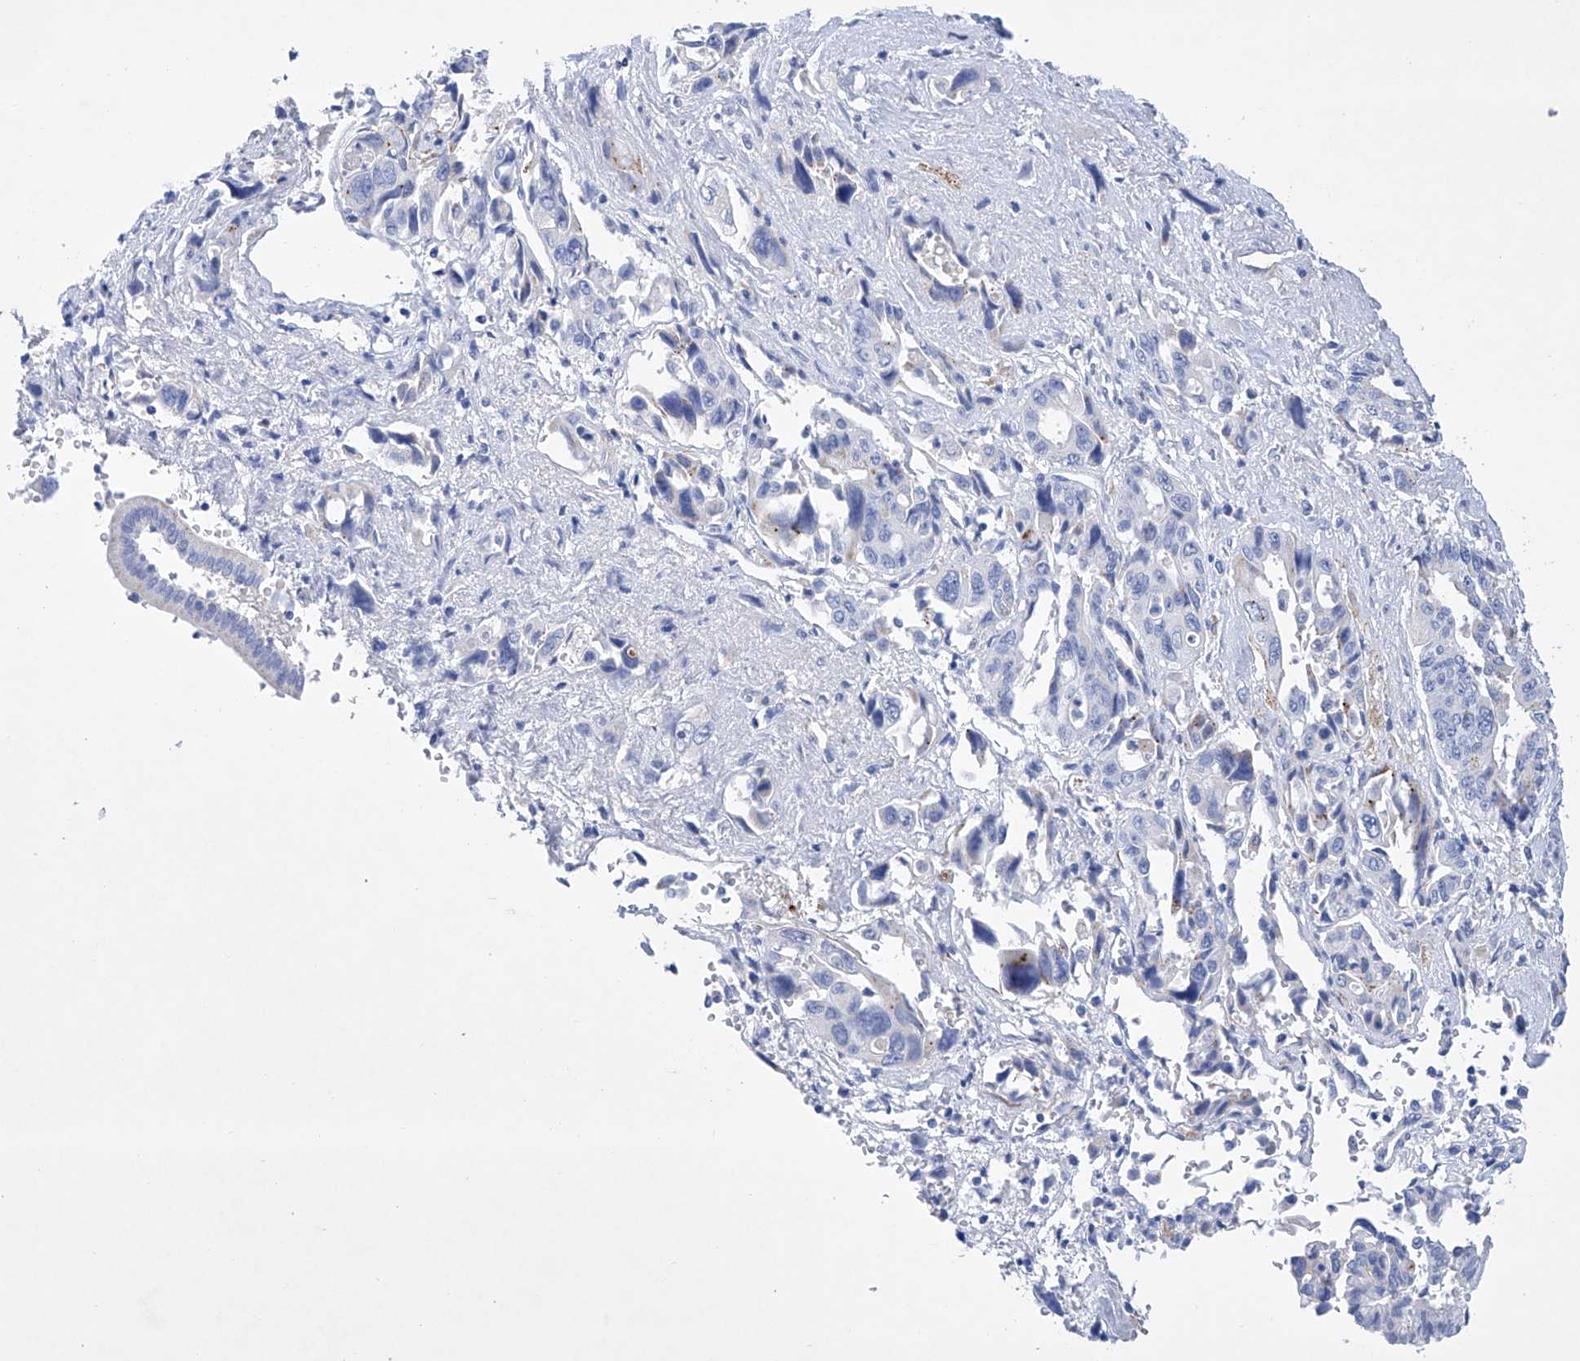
{"staining": {"intensity": "negative", "quantity": "none", "location": "none"}, "tissue": "pancreatic cancer", "cell_type": "Tumor cells", "image_type": "cancer", "snomed": [{"axis": "morphology", "description": "Adenocarcinoma, NOS"}, {"axis": "topography", "description": "Pancreas"}], "caption": "The immunohistochemistry (IHC) image has no significant staining in tumor cells of adenocarcinoma (pancreatic) tissue.", "gene": "LURAP1", "patient": {"sex": "male", "age": 46}}